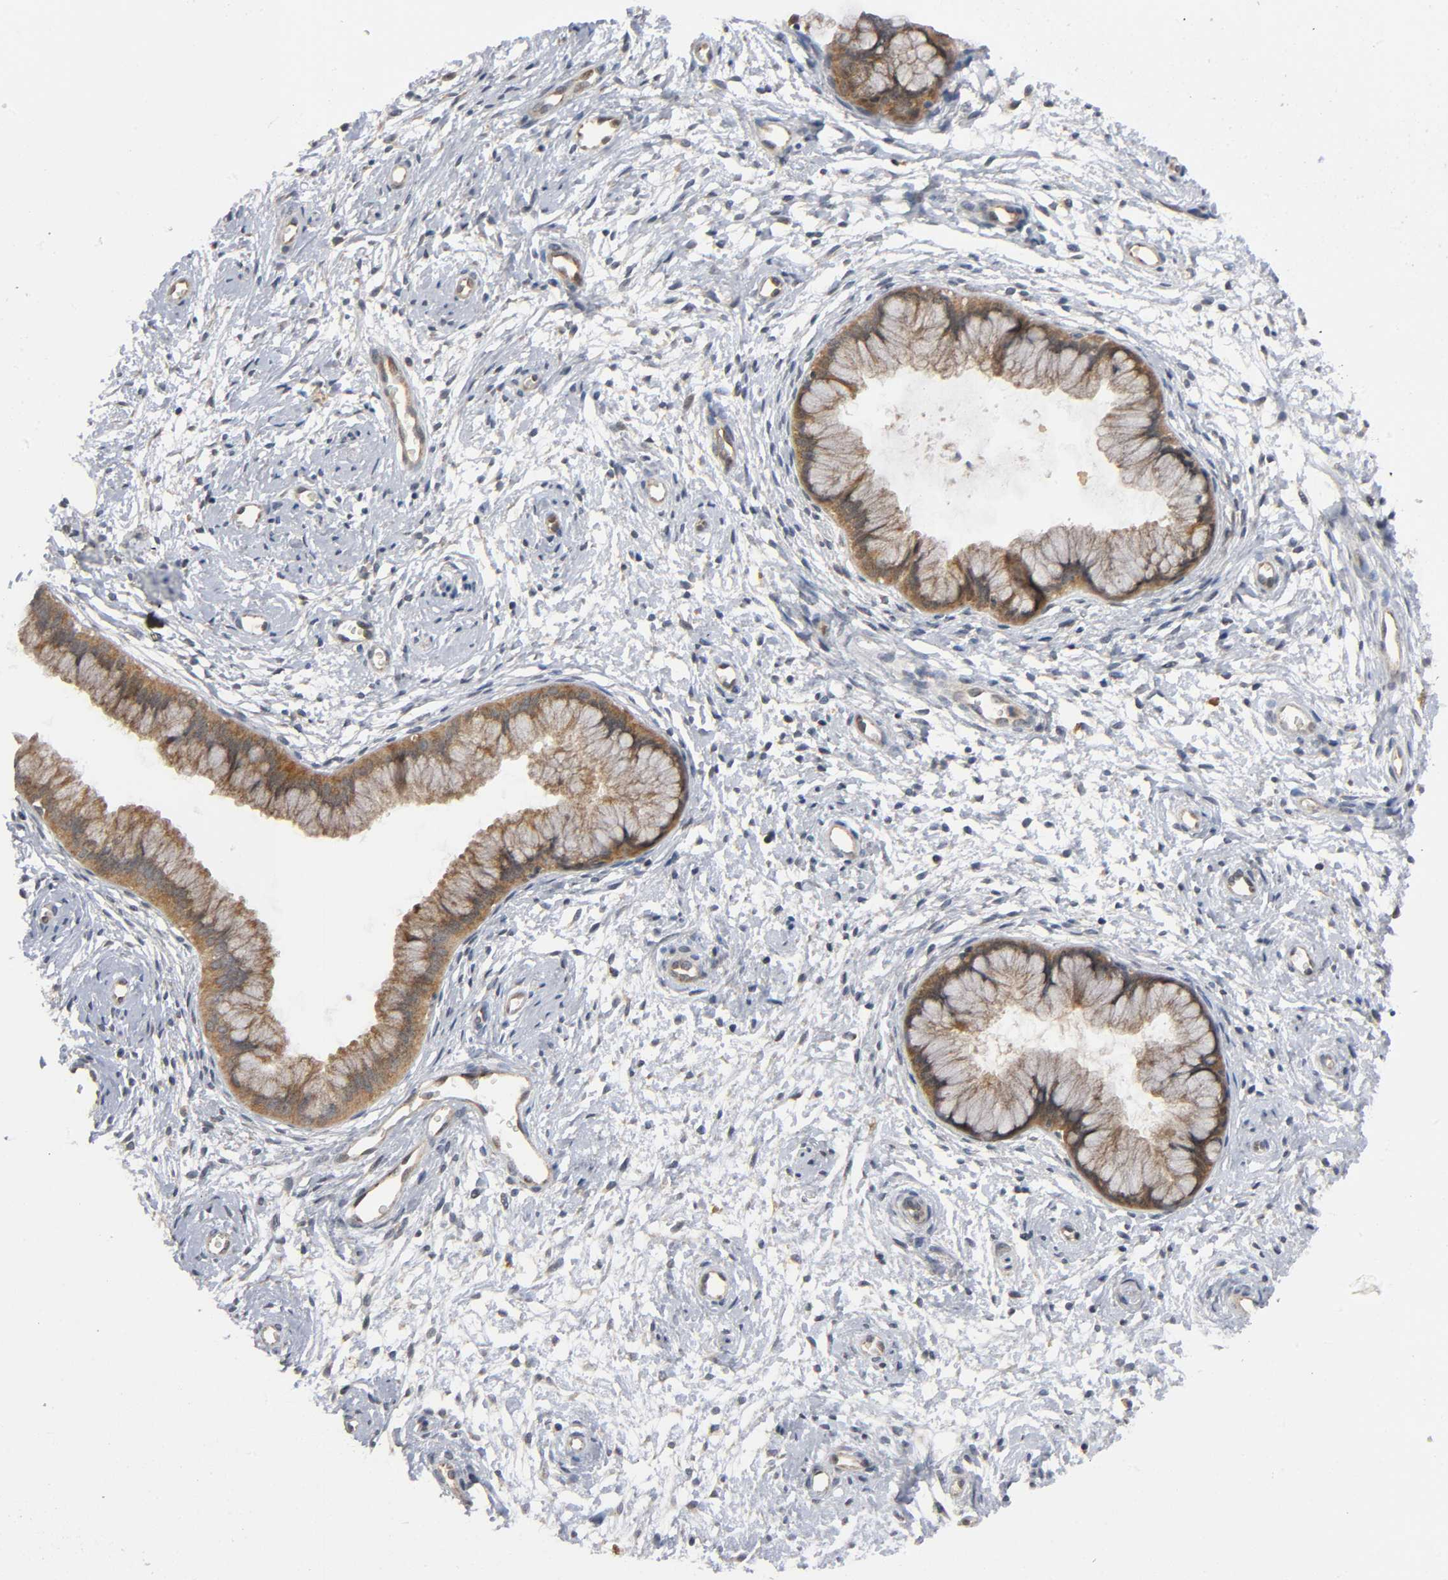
{"staining": {"intensity": "strong", "quantity": ">75%", "location": "cytoplasmic/membranous"}, "tissue": "cervix", "cell_type": "Glandular cells", "image_type": "normal", "snomed": [{"axis": "morphology", "description": "Normal tissue, NOS"}, {"axis": "topography", "description": "Cervix"}], "caption": "Strong cytoplasmic/membranous expression is appreciated in about >75% of glandular cells in benign cervix.", "gene": "MAPK8", "patient": {"sex": "female", "age": 39}}